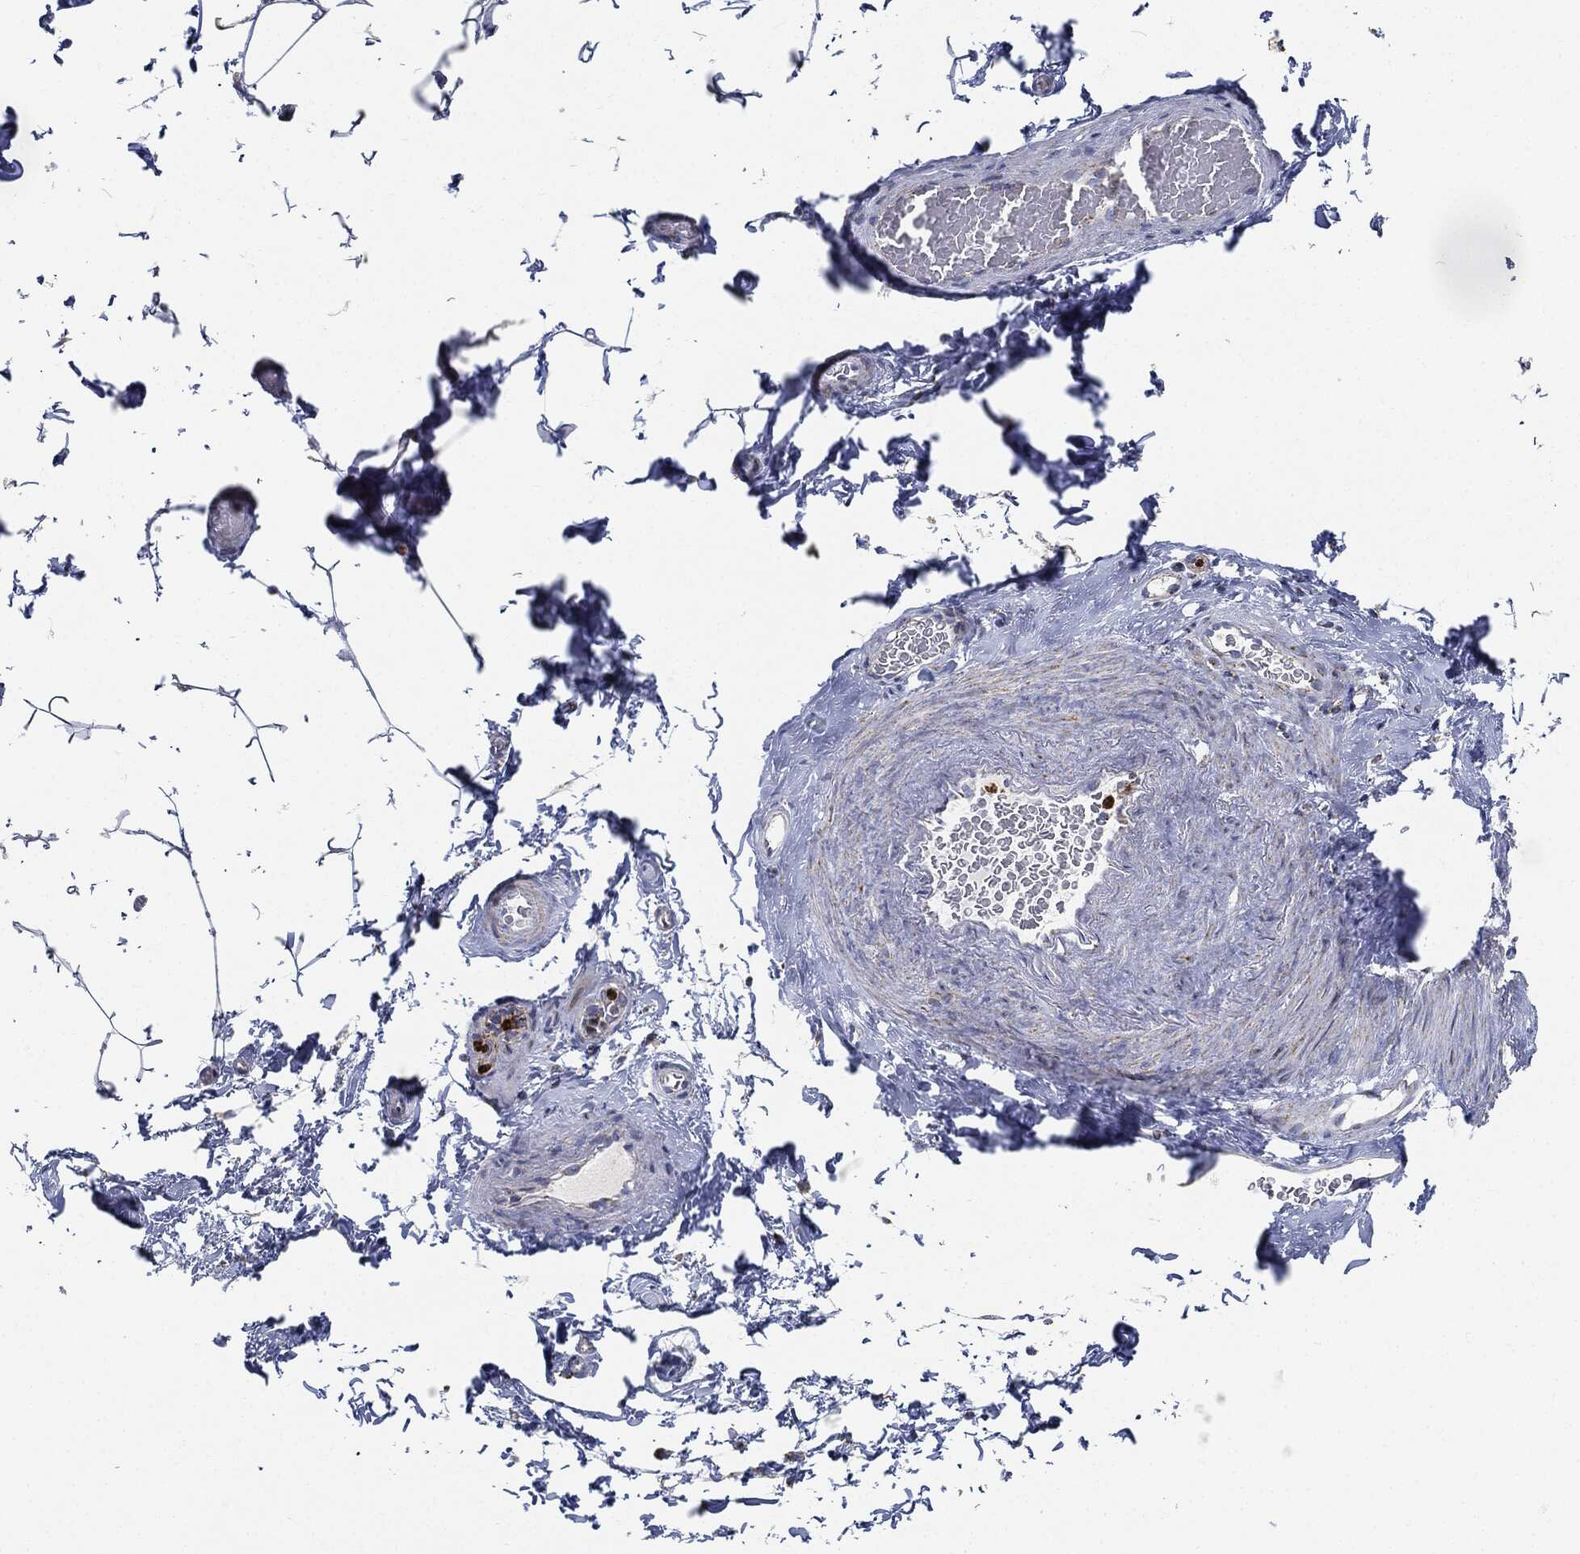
{"staining": {"intensity": "negative", "quantity": "none", "location": "none"}, "tissue": "adipose tissue", "cell_type": "Adipocytes", "image_type": "normal", "snomed": [{"axis": "morphology", "description": "Normal tissue, NOS"}, {"axis": "topography", "description": "Soft tissue"}, {"axis": "topography", "description": "Vascular tissue"}], "caption": "This is an IHC micrograph of benign adipose tissue. There is no staining in adipocytes.", "gene": "CAPN15", "patient": {"sex": "male", "age": 41}}